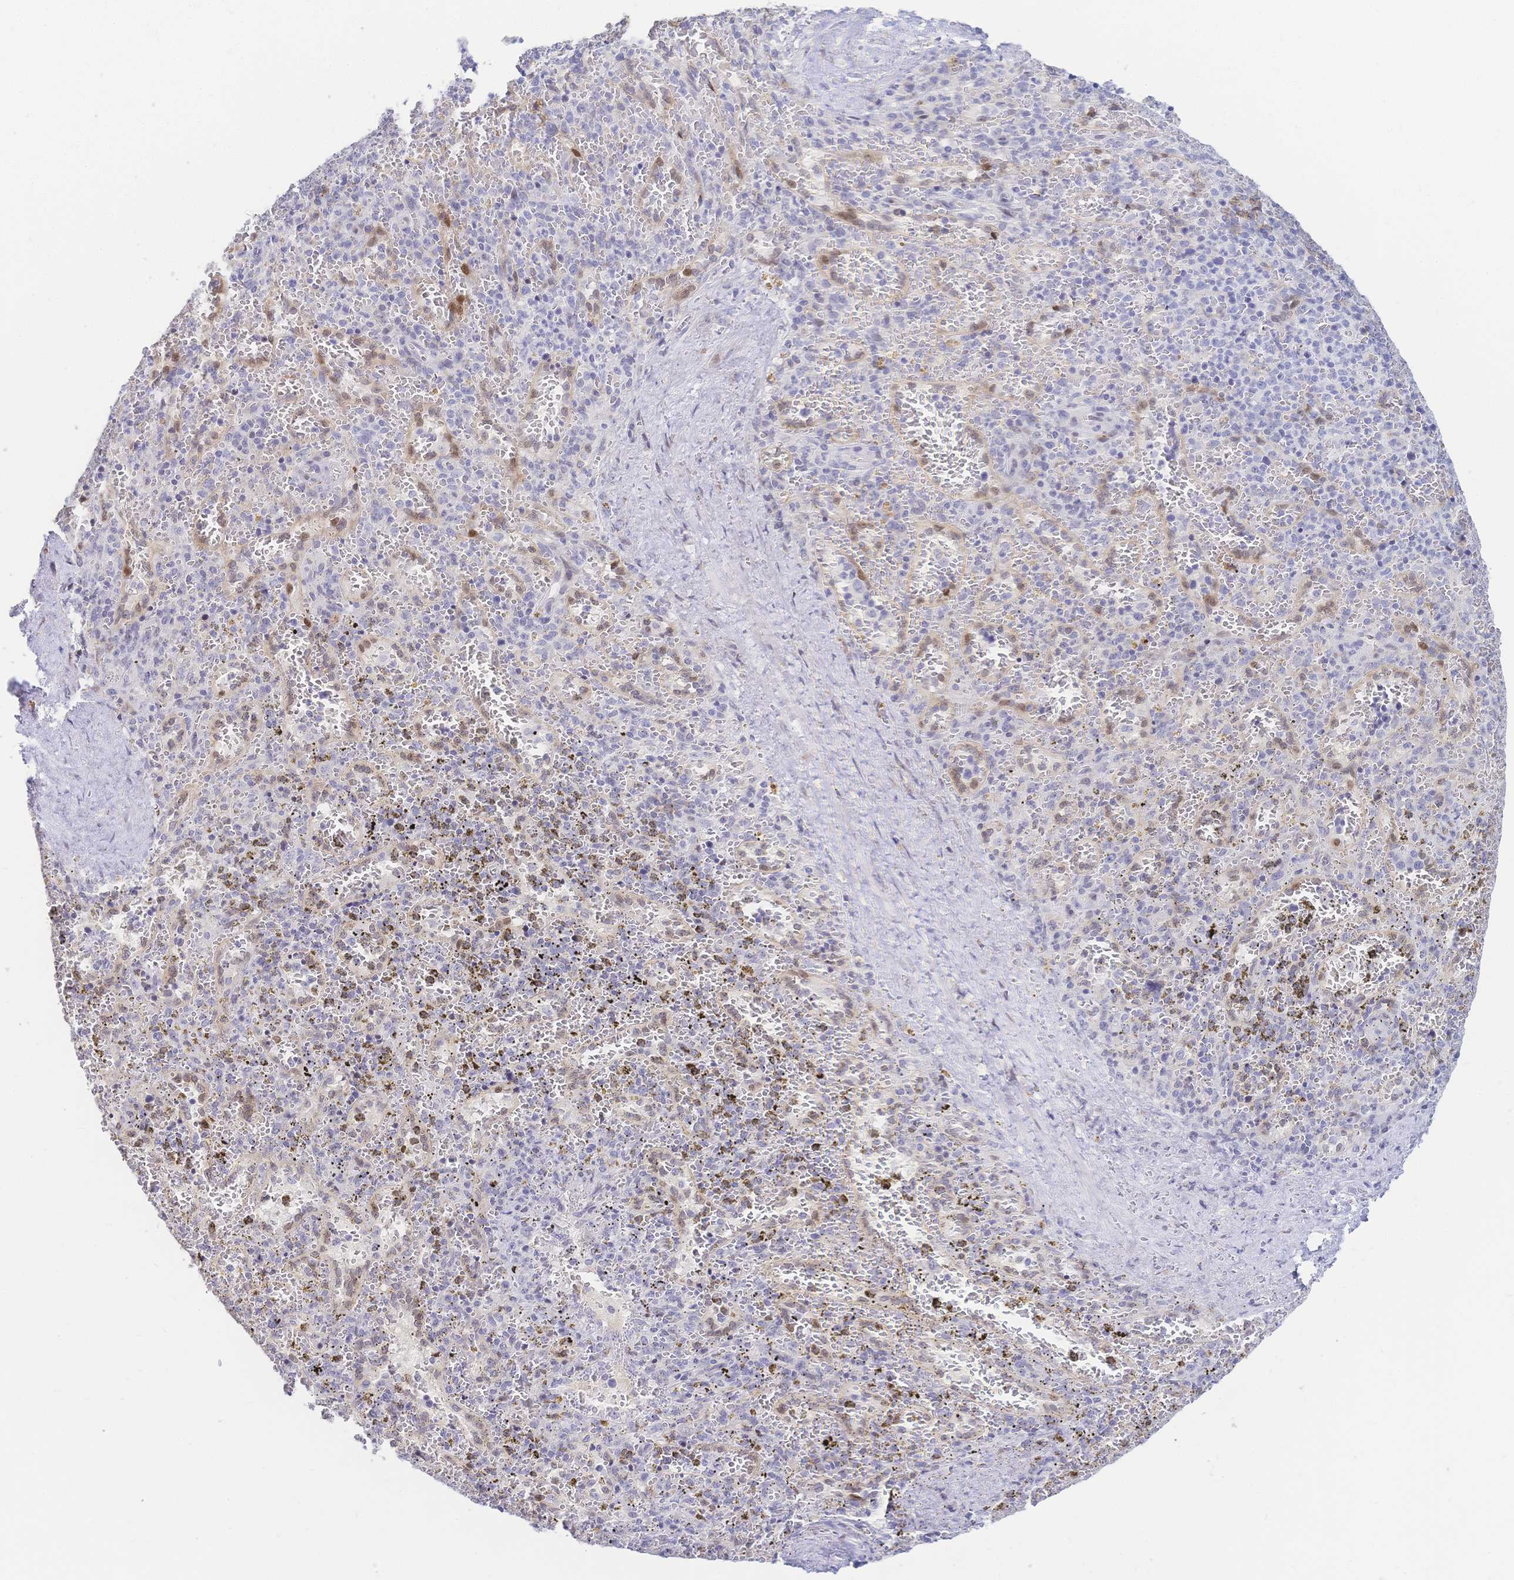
{"staining": {"intensity": "negative", "quantity": "none", "location": "none"}, "tissue": "spleen", "cell_type": "Cells in red pulp", "image_type": "normal", "snomed": [{"axis": "morphology", "description": "Normal tissue, NOS"}, {"axis": "topography", "description": "Spleen"}], "caption": "DAB (3,3'-diaminobenzidine) immunohistochemical staining of normal human spleen reveals no significant staining in cells in red pulp. (Stains: DAB (3,3'-diaminobenzidine) IHC with hematoxylin counter stain, Microscopy: brightfield microscopy at high magnification).", "gene": "CR2", "patient": {"sex": "female", "age": 50}}